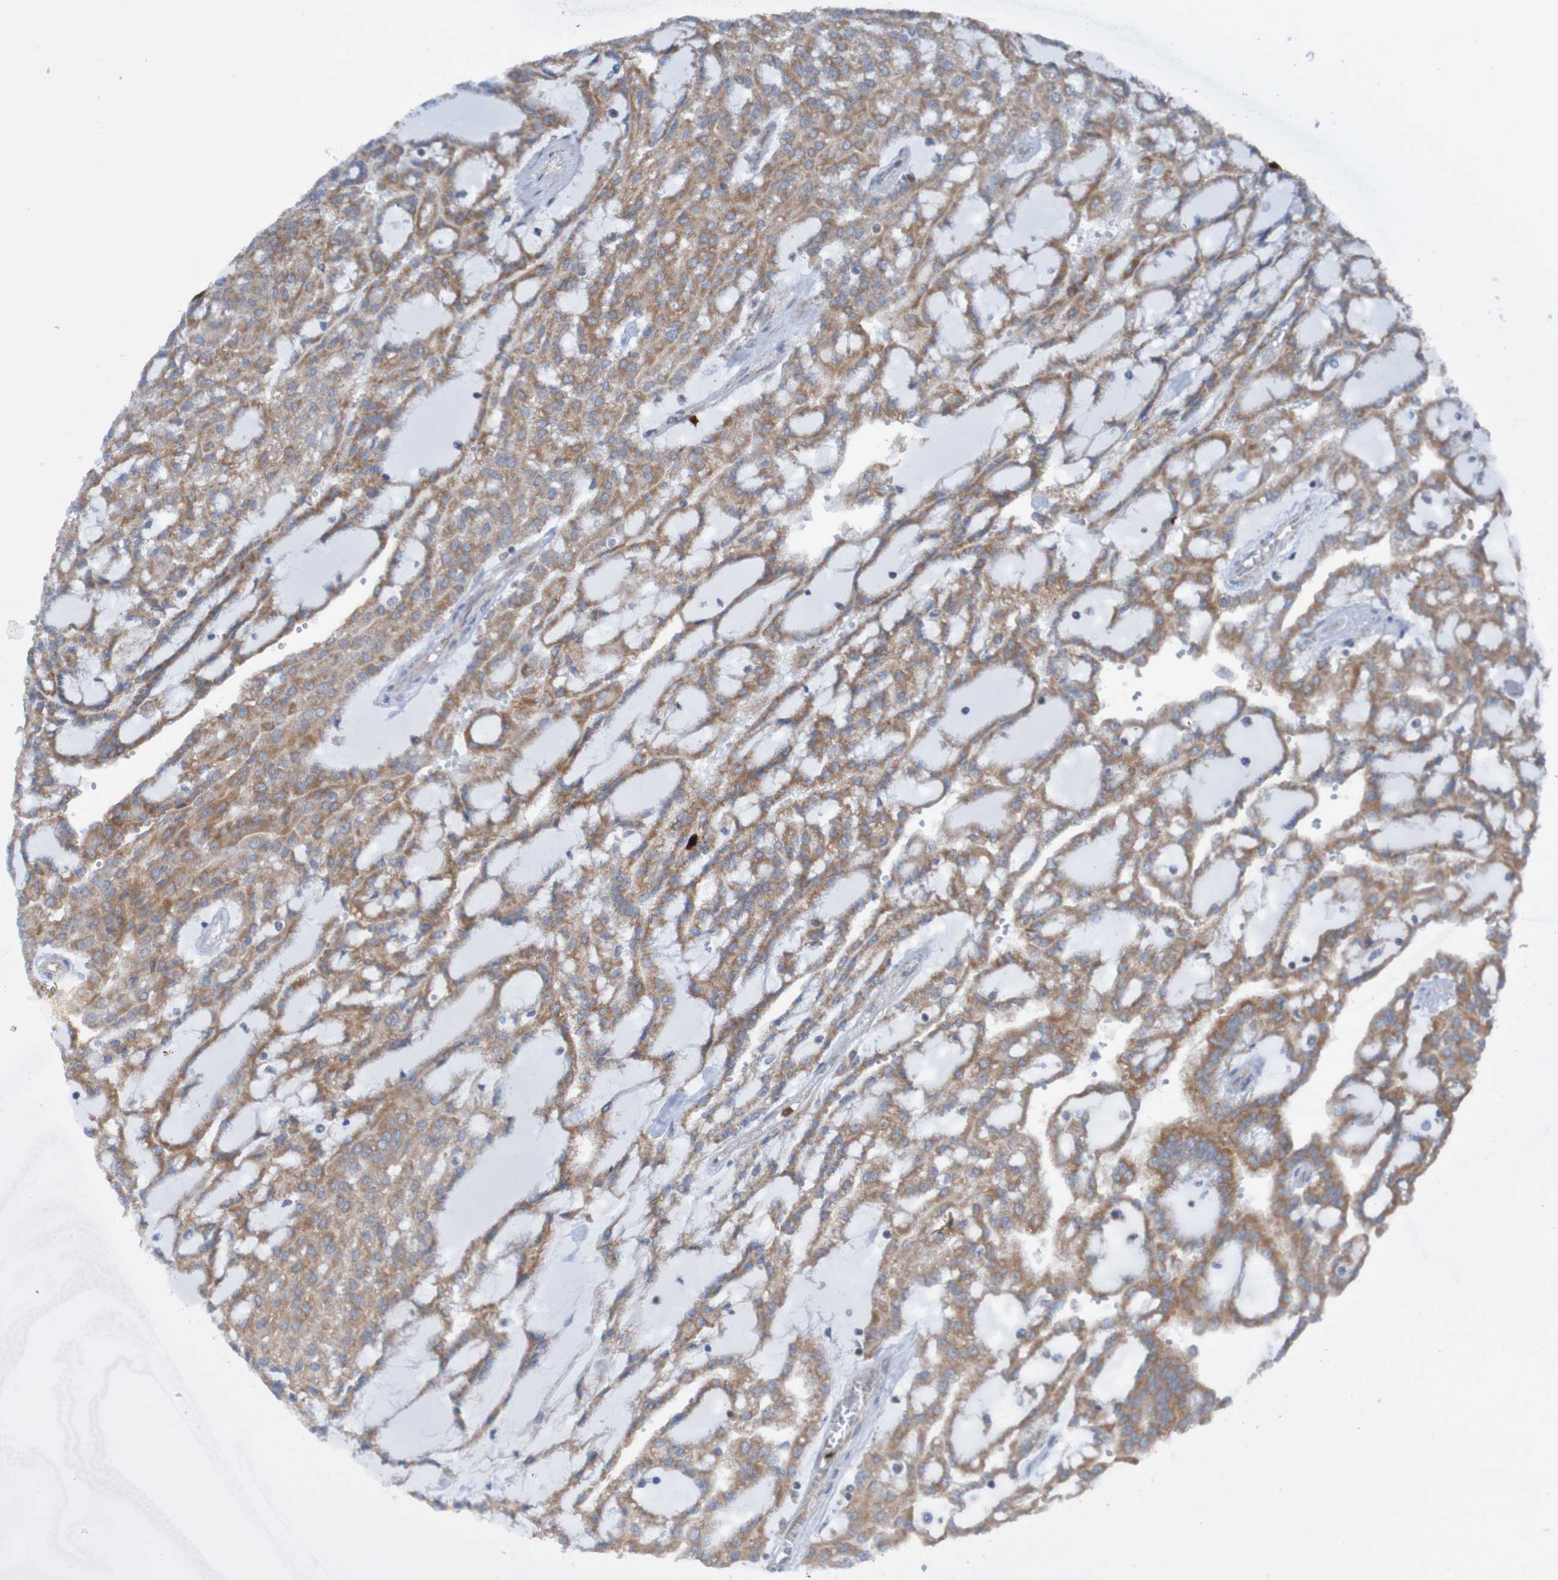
{"staining": {"intensity": "moderate", "quantity": ">75%", "location": "cytoplasmic/membranous"}, "tissue": "renal cancer", "cell_type": "Tumor cells", "image_type": "cancer", "snomed": [{"axis": "morphology", "description": "Adenocarcinoma, NOS"}, {"axis": "topography", "description": "Kidney"}], "caption": "IHC micrograph of neoplastic tissue: human renal adenocarcinoma stained using IHC demonstrates medium levels of moderate protein expression localized specifically in the cytoplasmic/membranous of tumor cells, appearing as a cytoplasmic/membranous brown color.", "gene": "PARP4", "patient": {"sex": "male", "age": 63}}